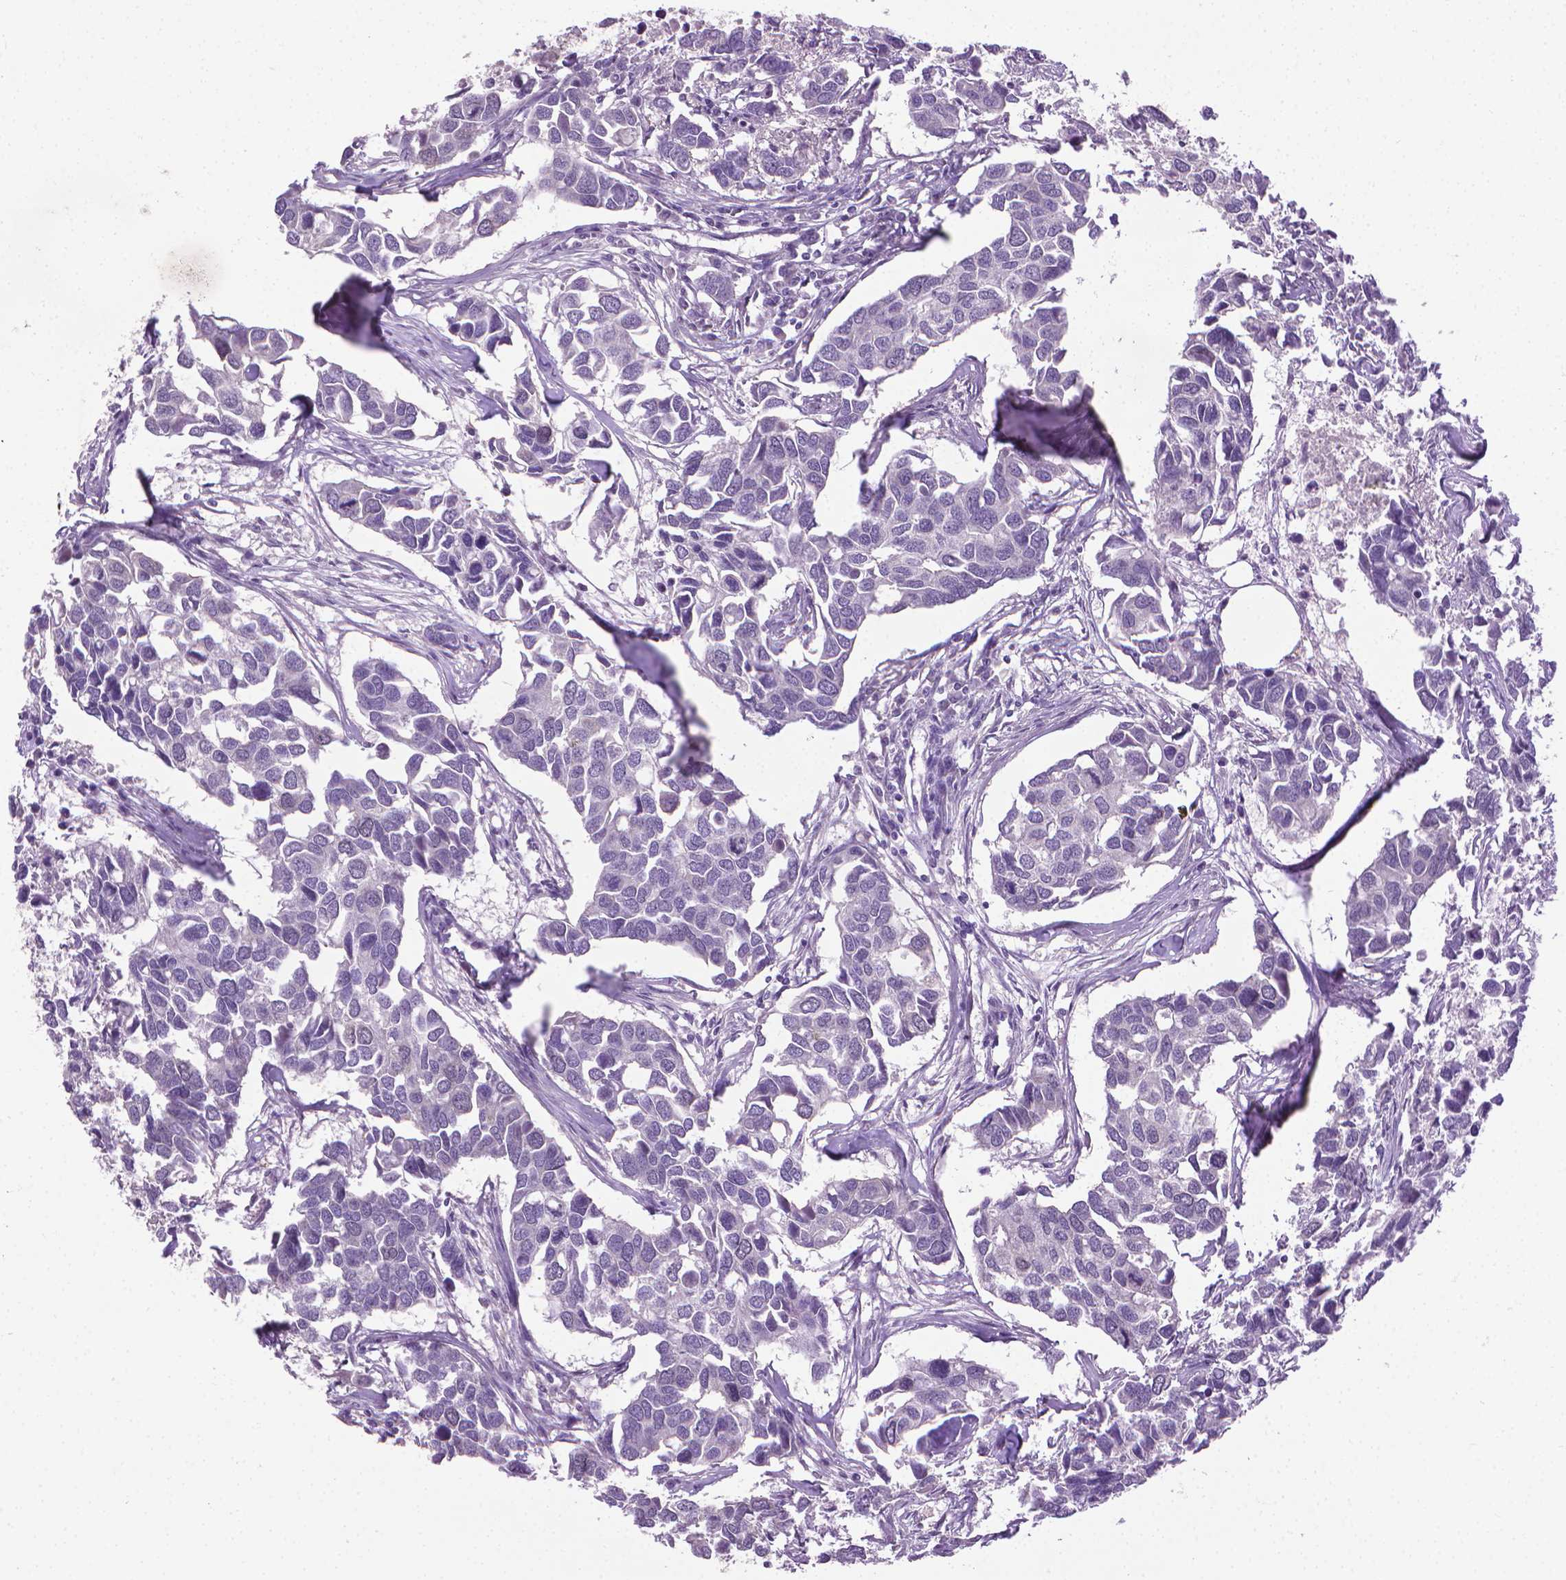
{"staining": {"intensity": "negative", "quantity": "none", "location": "none"}, "tissue": "breast cancer", "cell_type": "Tumor cells", "image_type": "cancer", "snomed": [{"axis": "morphology", "description": "Duct carcinoma"}, {"axis": "topography", "description": "Breast"}], "caption": "Immunohistochemistry histopathology image of neoplastic tissue: breast cancer stained with DAB exhibits no significant protein expression in tumor cells. (DAB immunohistochemistry (IHC) visualized using brightfield microscopy, high magnification).", "gene": "CDKN2D", "patient": {"sex": "female", "age": 83}}